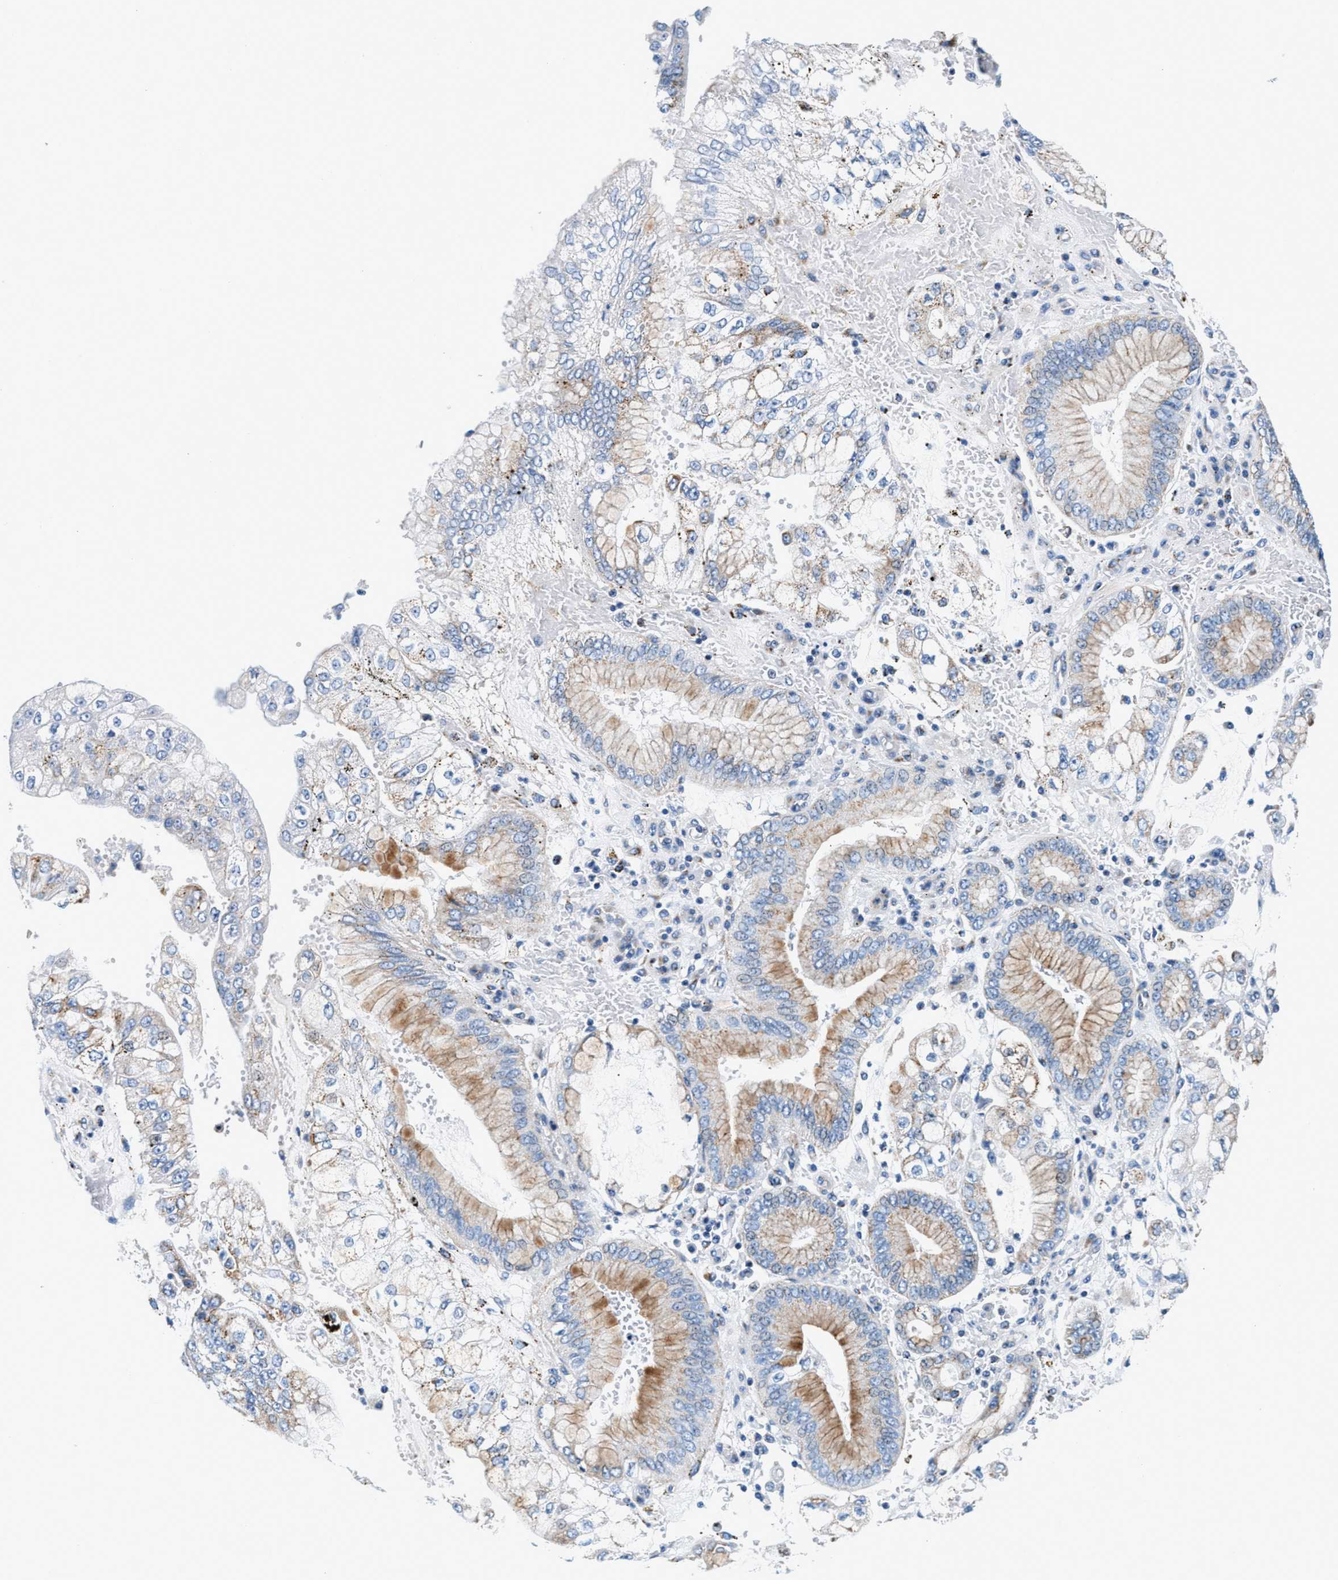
{"staining": {"intensity": "weak", "quantity": "25%-75%", "location": "cytoplasmic/membranous"}, "tissue": "stomach cancer", "cell_type": "Tumor cells", "image_type": "cancer", "snomed": [{"axis": "morphology", "description": "Adenocarcinoma, NOS"}, {"axis": "topography", "description": "Stomach"}], "caption": "There is low levels of weak cytoplasmic/membranous expression in tumor cells of adenocarcinoma (stomach), as demonstrated by immunohistochemical staining (brown color).", "gene": "VPS53", "patient": {"sex": "male", "age": 76}}